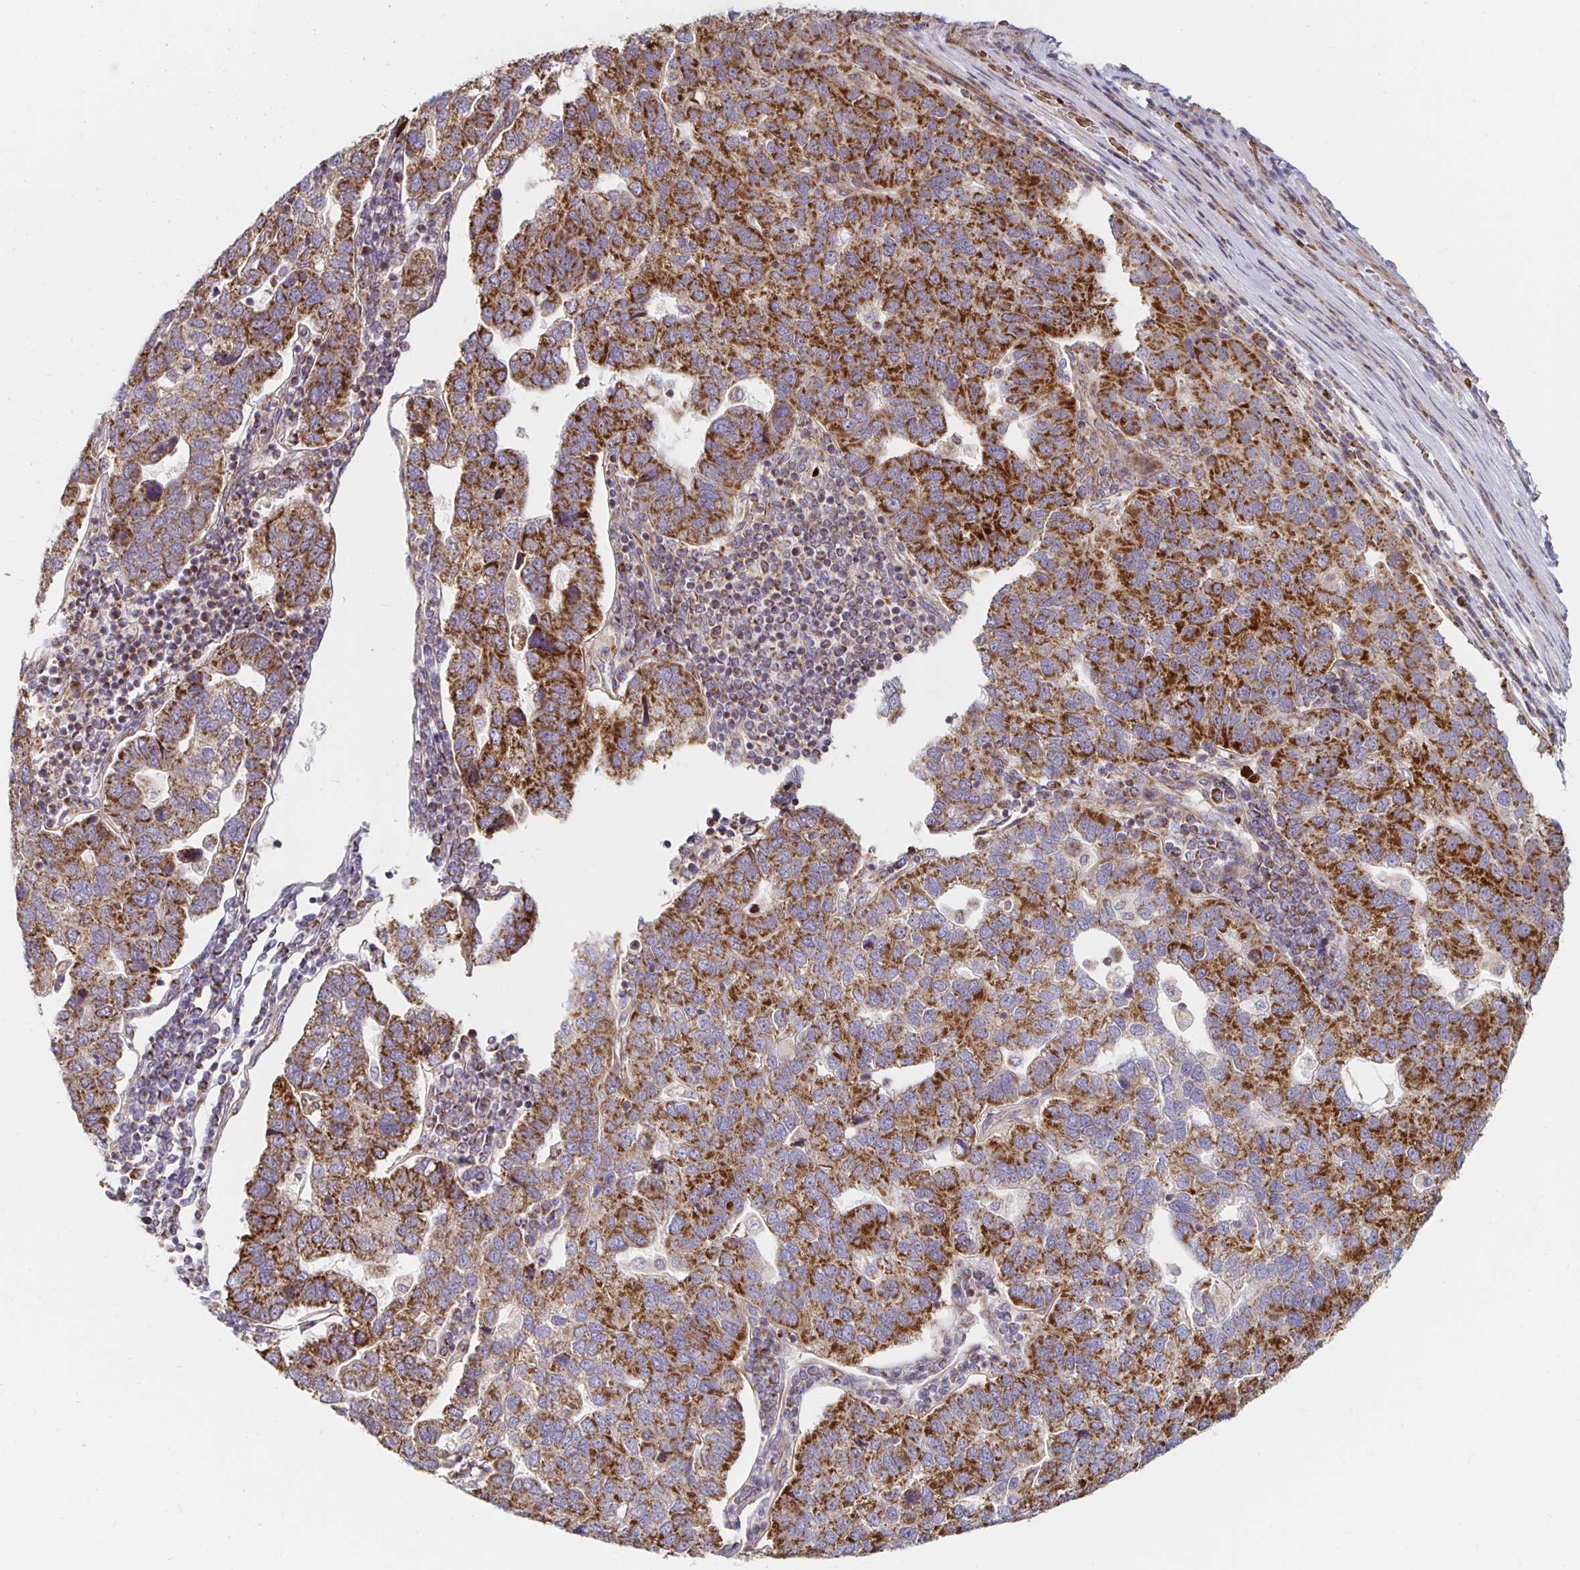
{"staining": {"intensity": "strong", "quantity": ">75%", "location": "cytoplasmic/membranous"}, "tissue": "pancreatic cancer", "cell_type": "Tumor cells", "image_type": "cancer", "snomed": [{"axis": "morphology", "description": "Adenocarcinoma, NOS"}, {"axis": "topography", "description": "Pancreas"}], "caption": "Protein expression analysis of human adenocarcinoma (pancreatic) reveals strong cytoplasmic/membranous positivity in approximately >75% of tumor cells.", "gene": "MRPL28", "patient": {"sex": "female", "age": 61}}